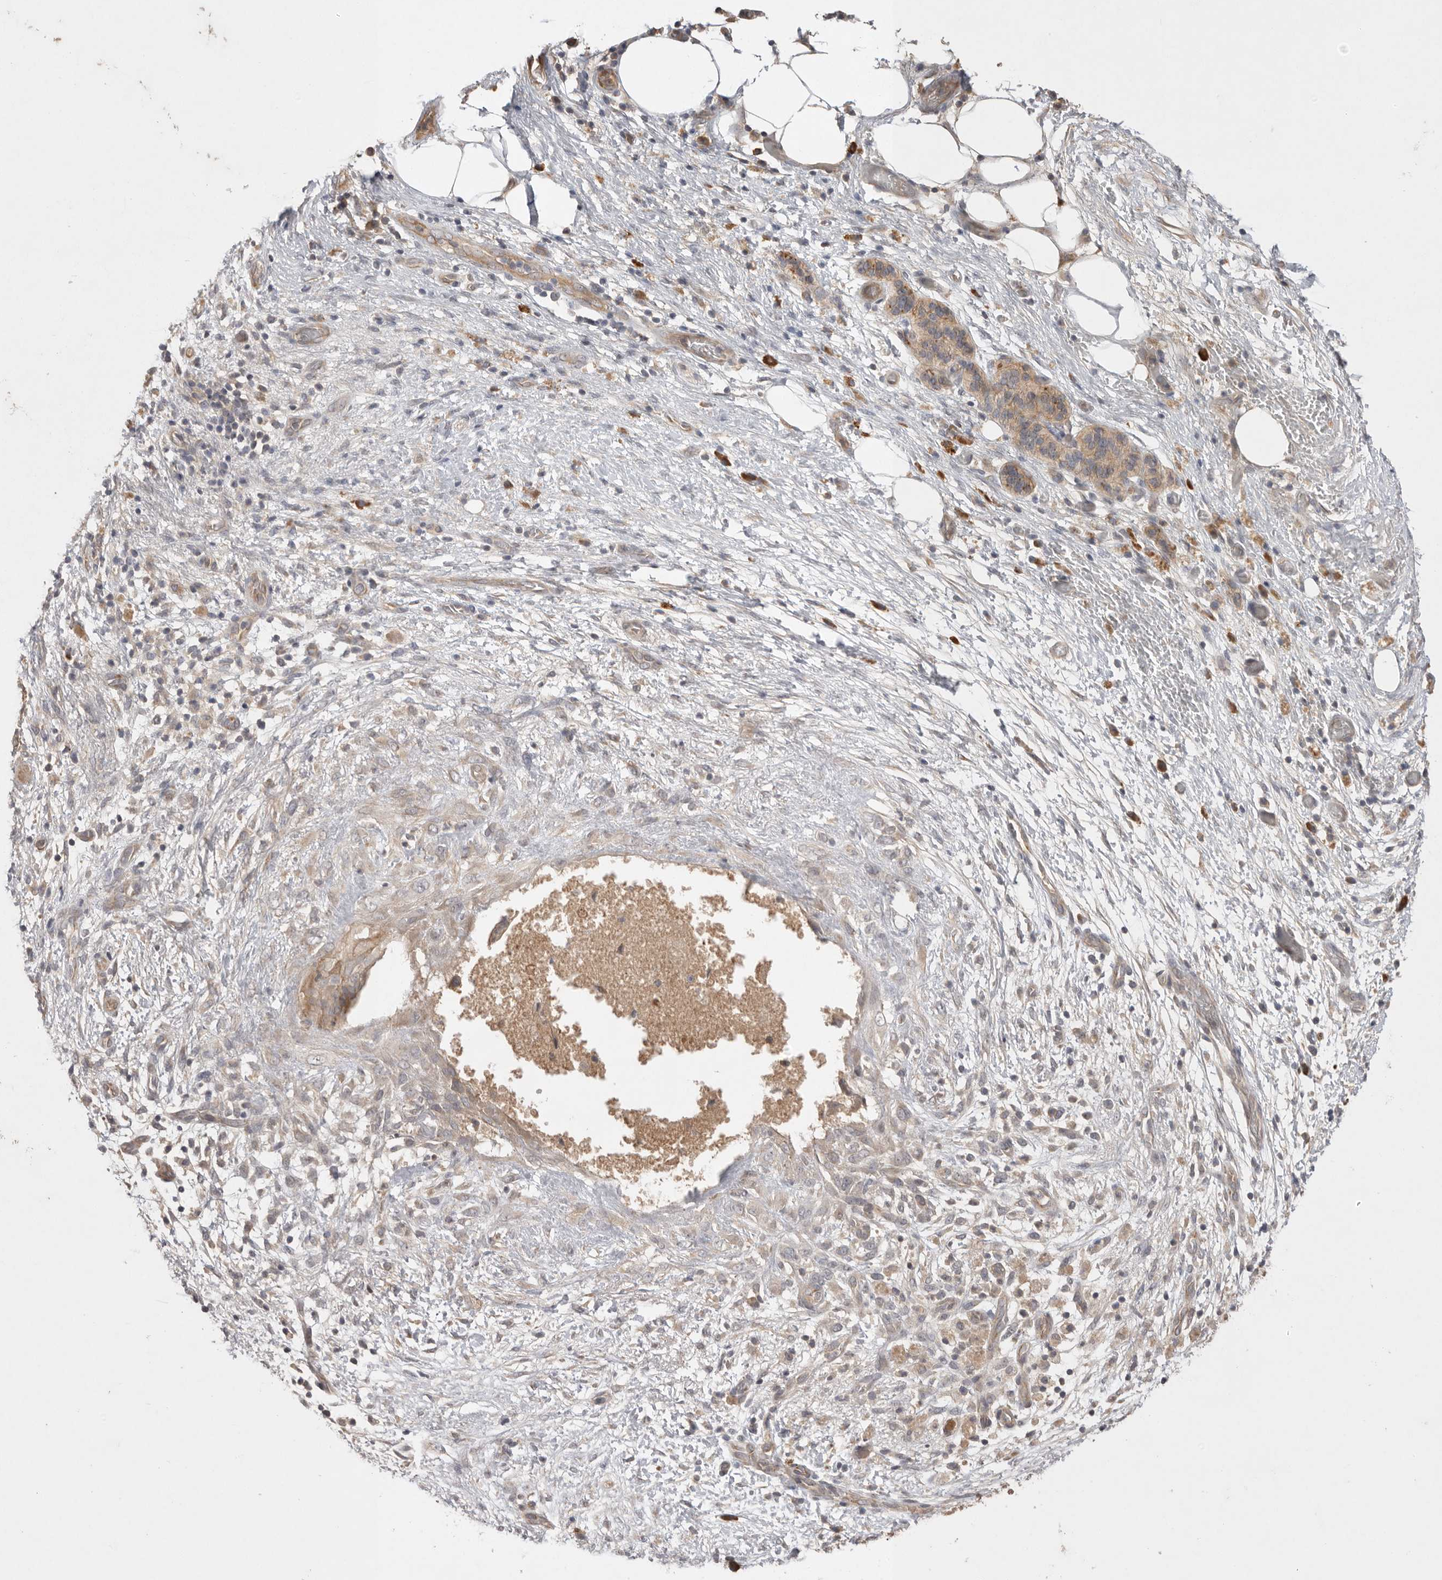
{"staining": {"intensity": "weak", "quantity": ">75%", "location": "cytoplasmic/membranous"}, "tissue": "pancreatic cancer", "cell_type": "Tumor cells", "image_type": "cancer", "snomed": [{"axis": "morphology", "description": "Adenocarcinoma, NOS"}, {"axis": "topography", "description": "Pancreas"}], "caption": "Immunohistochemistry (IHC) of human pancreatic adenocarcinoma demonstrates low levels of weak cytoplasmic/membranous expression in approximately >75% of tumor cells.", "gene": "NRCAM", "patient": {"sex": "female", "age": 78}}